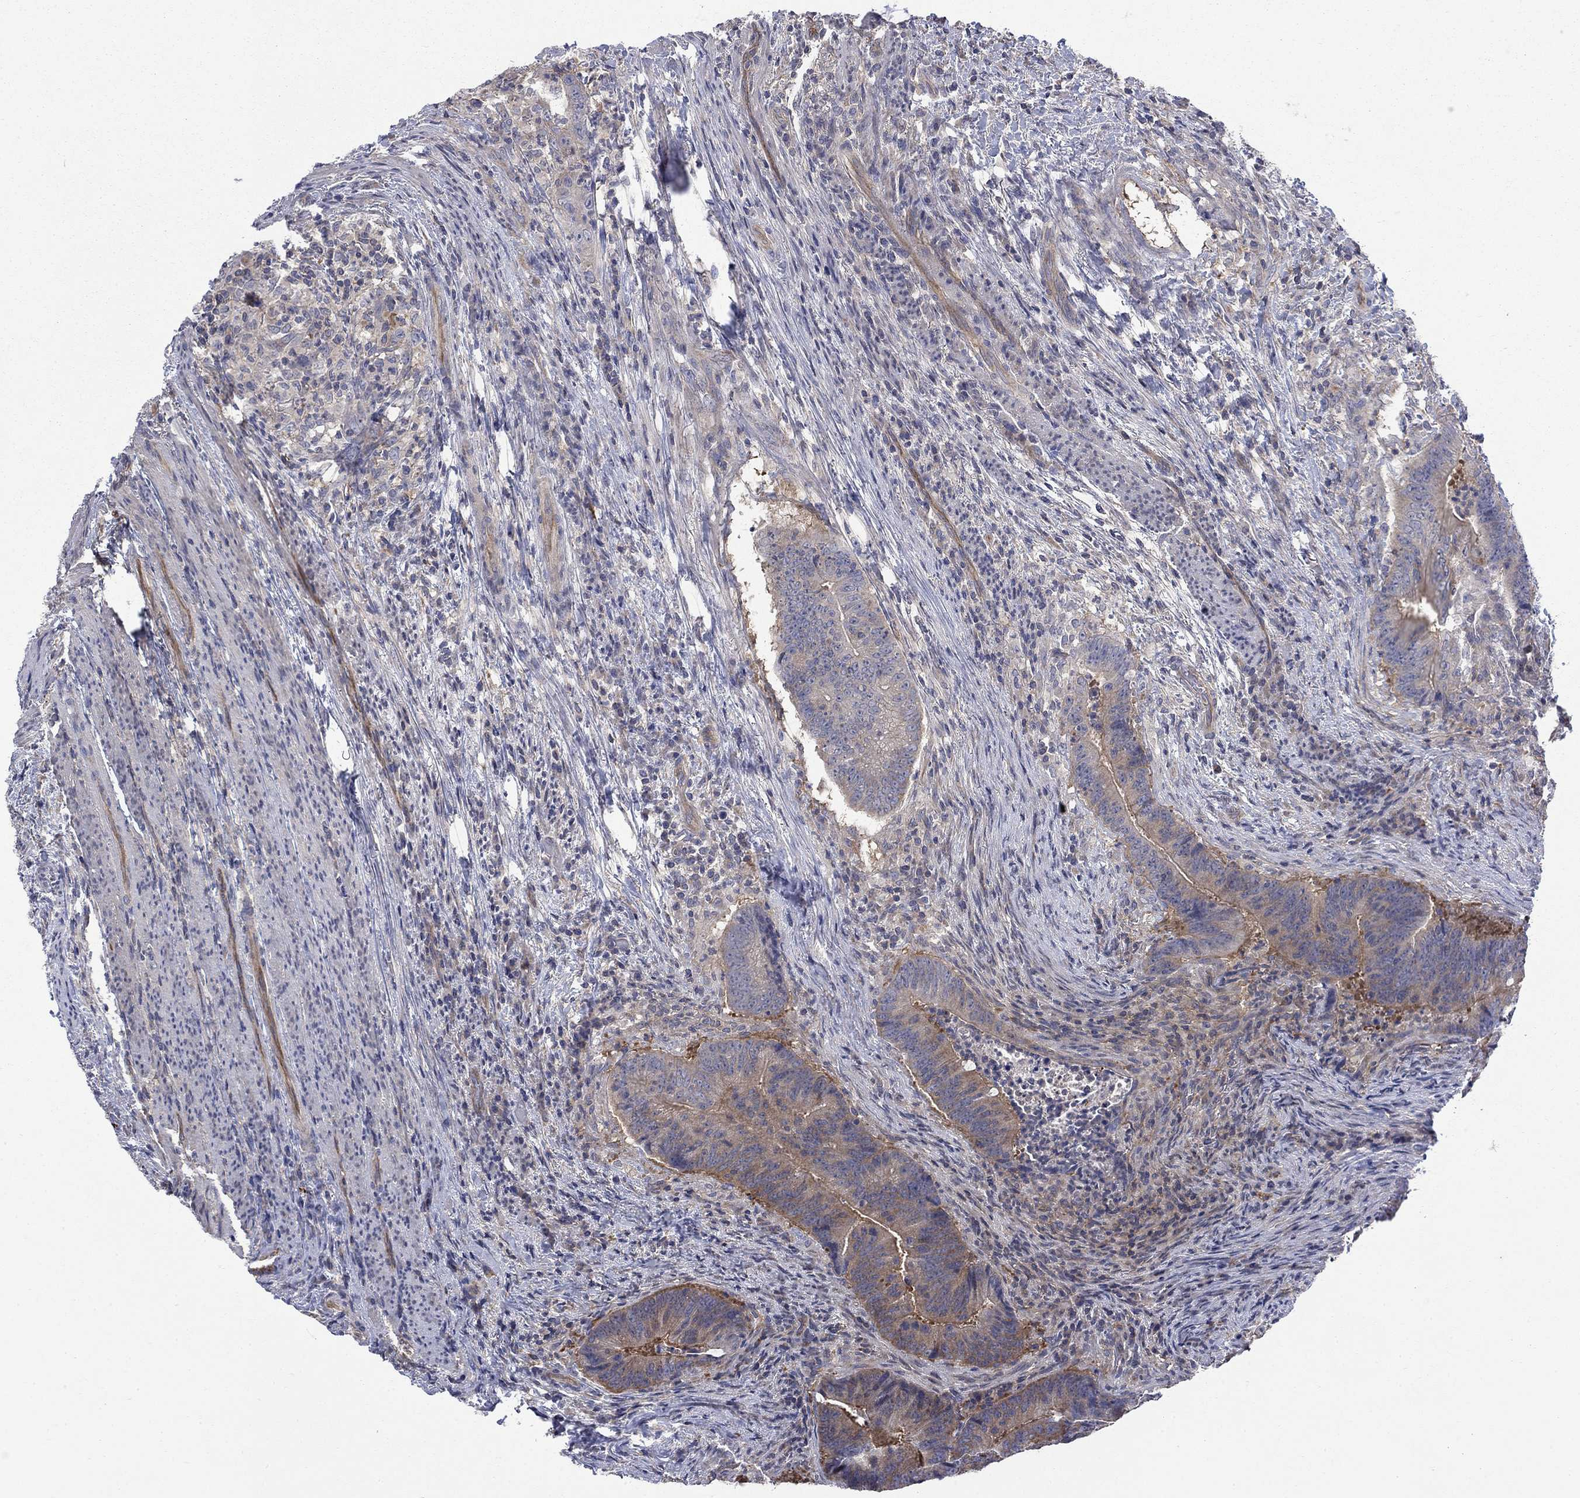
{"staining": {"intensity": "moderate", "quantity": ">75%", "location": "cytoplasmic/membranous"}, "tissue": "colorectal cancer", "cell_type": "Tumor cells", "image_type": "cancer", "snomed": [{"axis": "morphology", "description": "Adenocarcinoma, NOS"}, {"axis": "topography", "description": "Colon"}], "caption": "This is an image of immunohistochemistry (IHC) staining of adenocarcinoma (colorectal), which shows moderate expression in the cytoplasmic/membranous of tumor cells.", "gene": "PDZD2", "patient": {"sex": "female", "age": 87}}